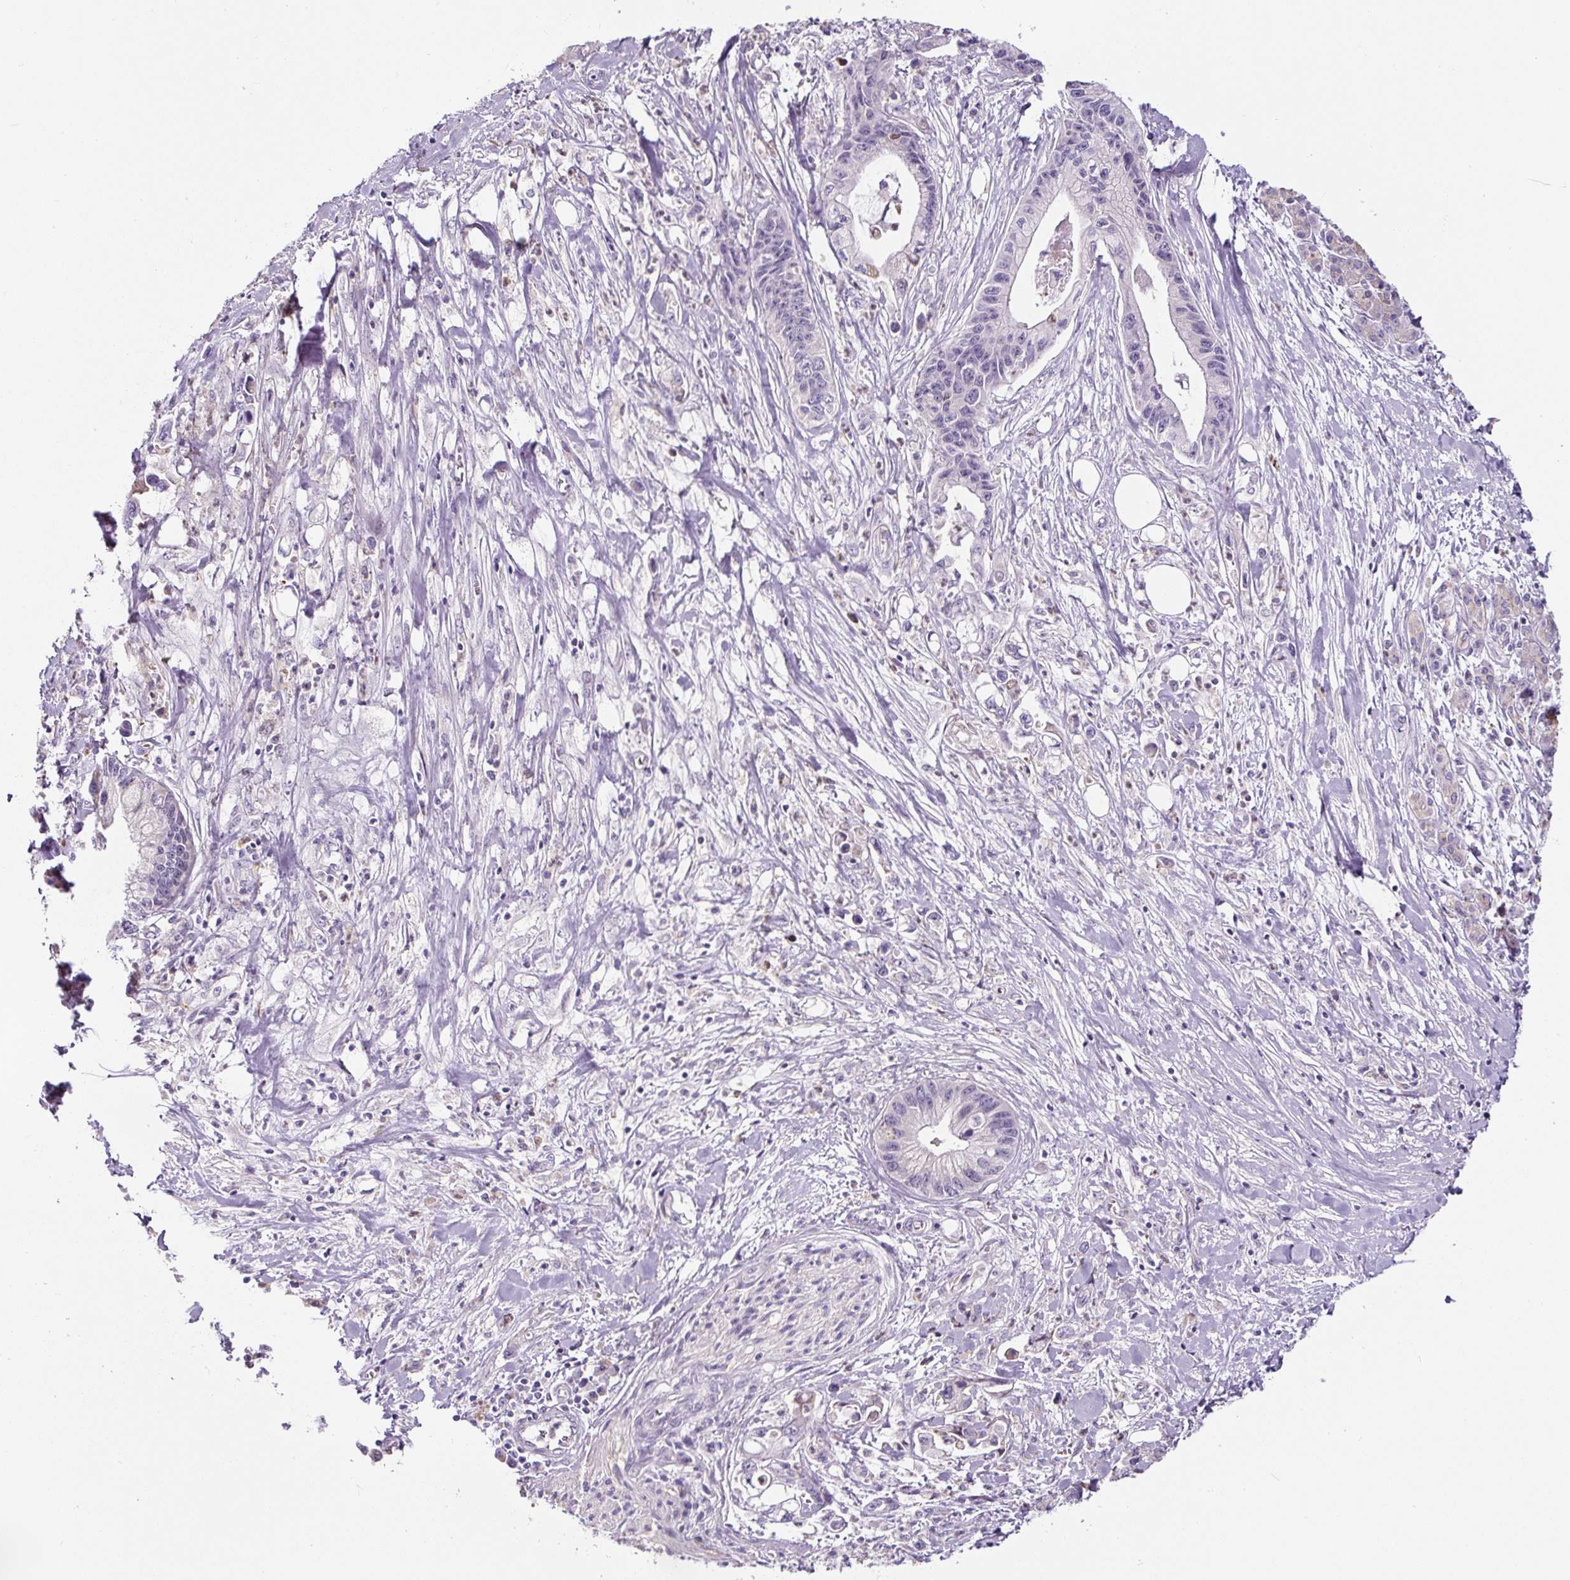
{"staining": {"intensity": "negative", "quantity": "none", "location": "none"}, "tissue": "pancreatic cancer", "cell_type": "Tumor cells", "image_type": "cancer", "snomed": [{"axis": "morphology", "description": "Adenocarcinoma, NOS"}, {"axis": "topography", "description": "Pancreas"}], "caption": "An IHC image of adenocarcinoma (pancreatic) is shown. There is no staining in tumor cells of adenocarcinoma (pancreatic).", "gene": "HPS4", "patient": {"sex": "male", "age": 61}}